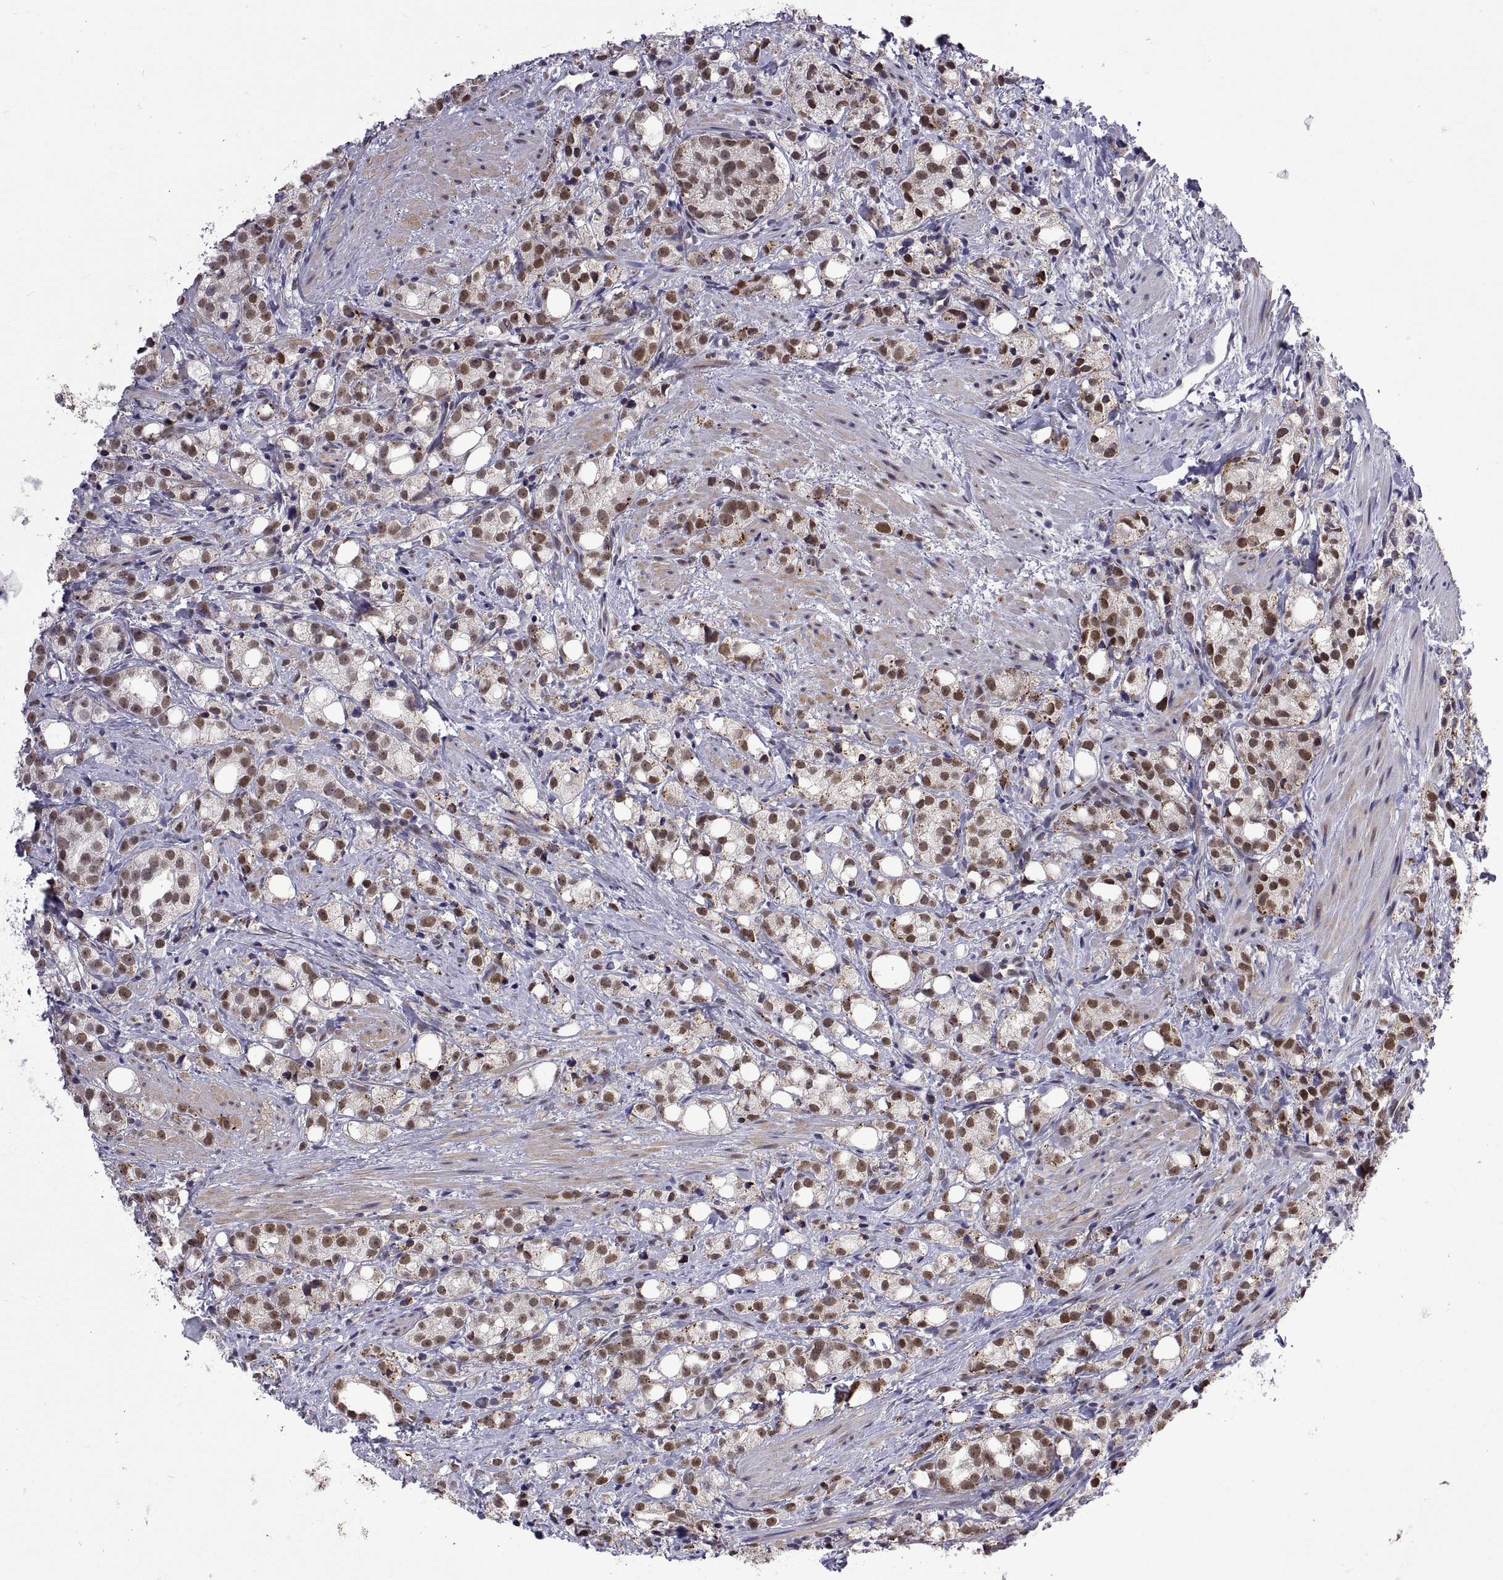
{"staining": {"intensity": "moderate", "quantity": "25%-75%", "location": "nuclear"}, "tissue": "prostate cancer", "cell_type": "Tumor cells", "image_type": "cancer", "snomed": [{"axis": "morphology", "description": "Adenocarcinoma, High grade"}, {"axis": "topography", "description": "Prostate"}], "caption": "Immunohistochemistry (IHC) micrograph of human adenocarcinoma (high-grade) (prostate) stained for a protein (brown), which reveals medium levels of moderate nuclear staining in approximately 25%-75% of tumor cells.", "gene": "NR4A1", "patient": {"sex": "male", "age": 53}}